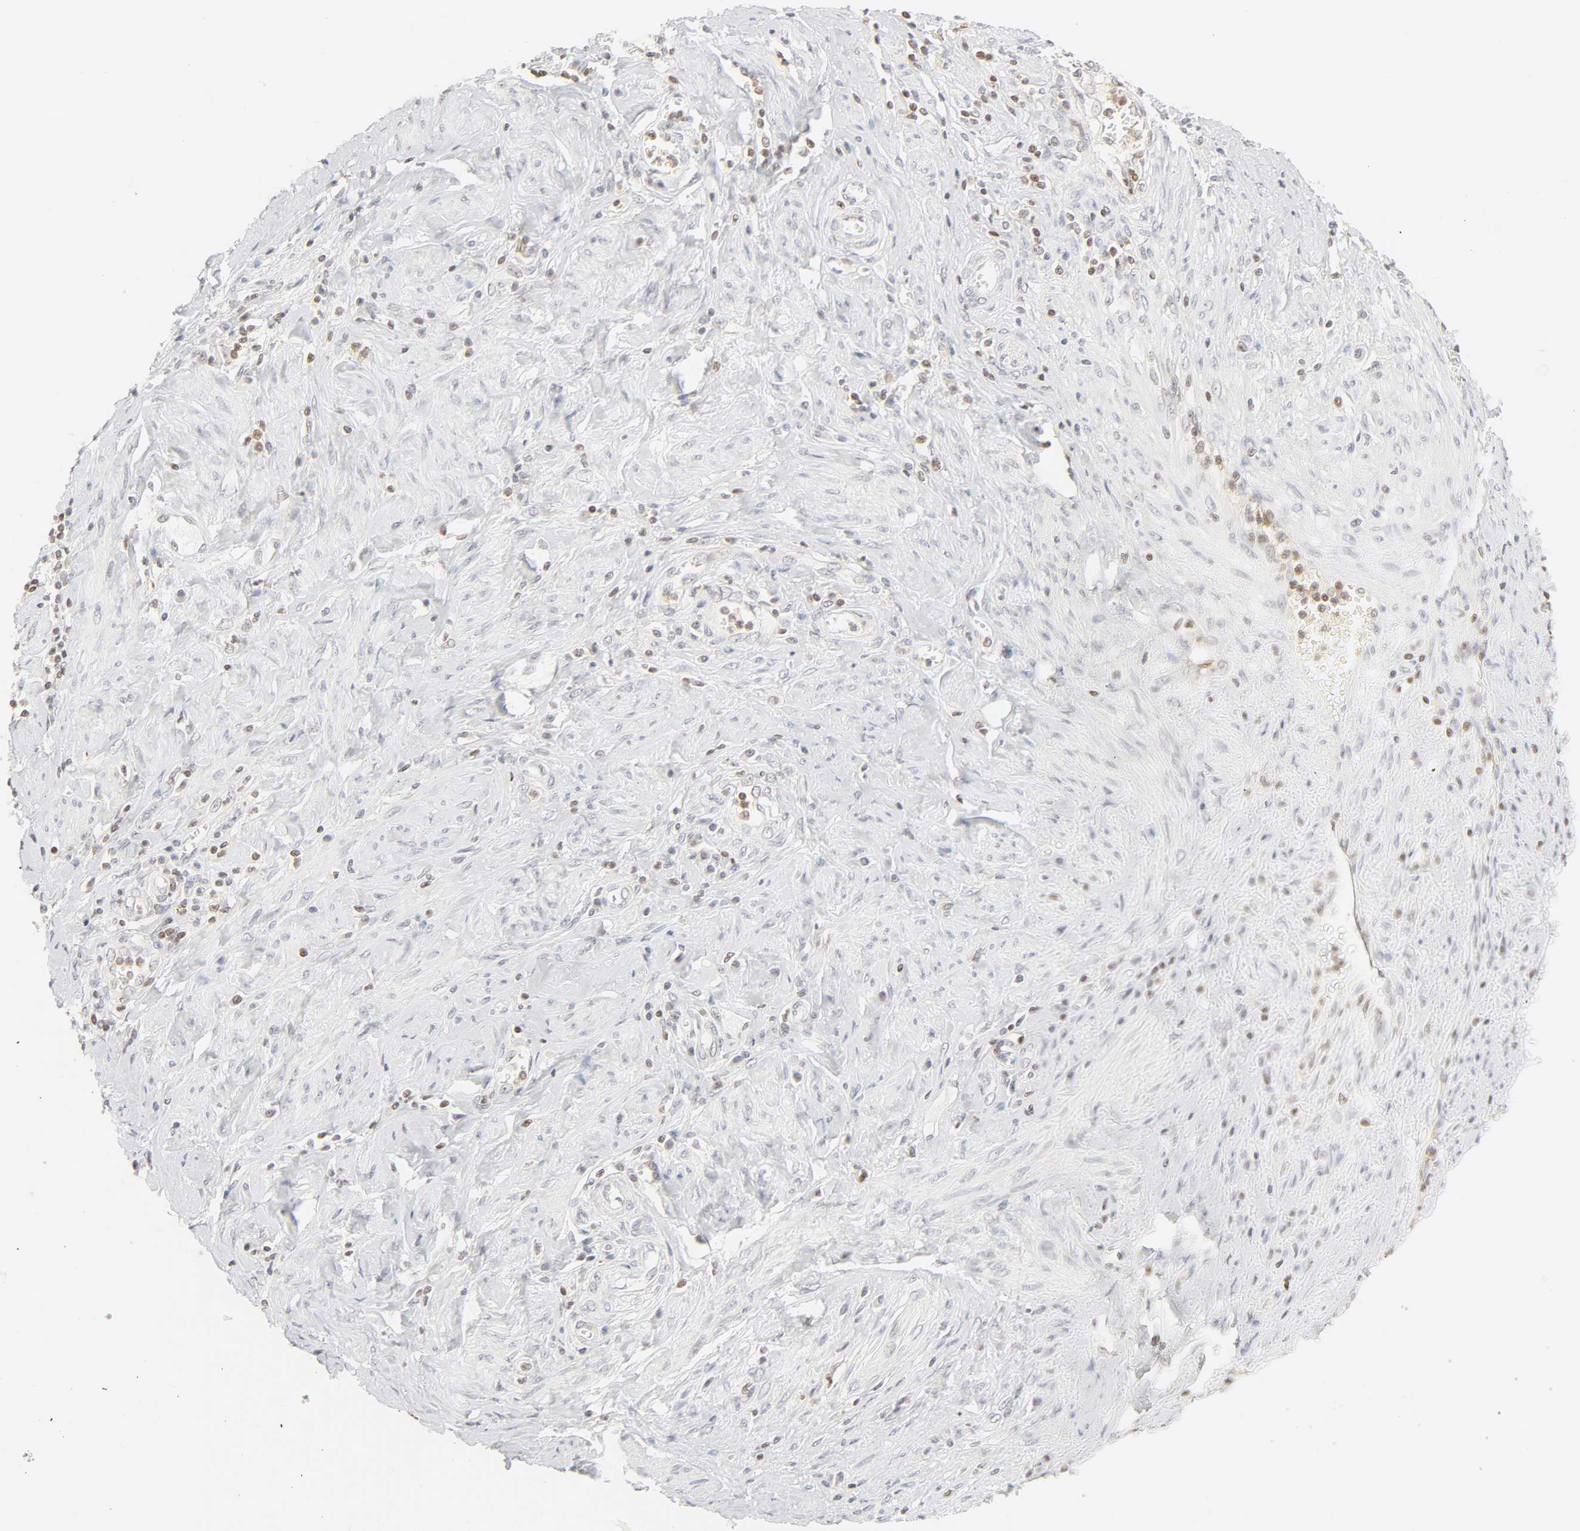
{"staining": {"intensity": "weak", "quantity": "<25%", "location": "nuclear"}, "tissue": "cervical cancer", "cell_type": "Tumor cells", "image_type": "cancer", "snomed": [{"axis": "morphology", "description": "Squamous cell carcinoma, NOS"}, {"axis": "topography", "description": "Cervix"}], "caption": "High power microscopy micrograph of an immunohistochemistry photomicrograph of cervical cancer, revealing no significant expression in tumor cells. The staining was performed using DAB to visualize the protein expression in brown, while the nuclei were stained in blue with hematoxylin (Magnification: 20x).", "gene": "KIF2A", "patient": {"sex": "female", "age": 53}}